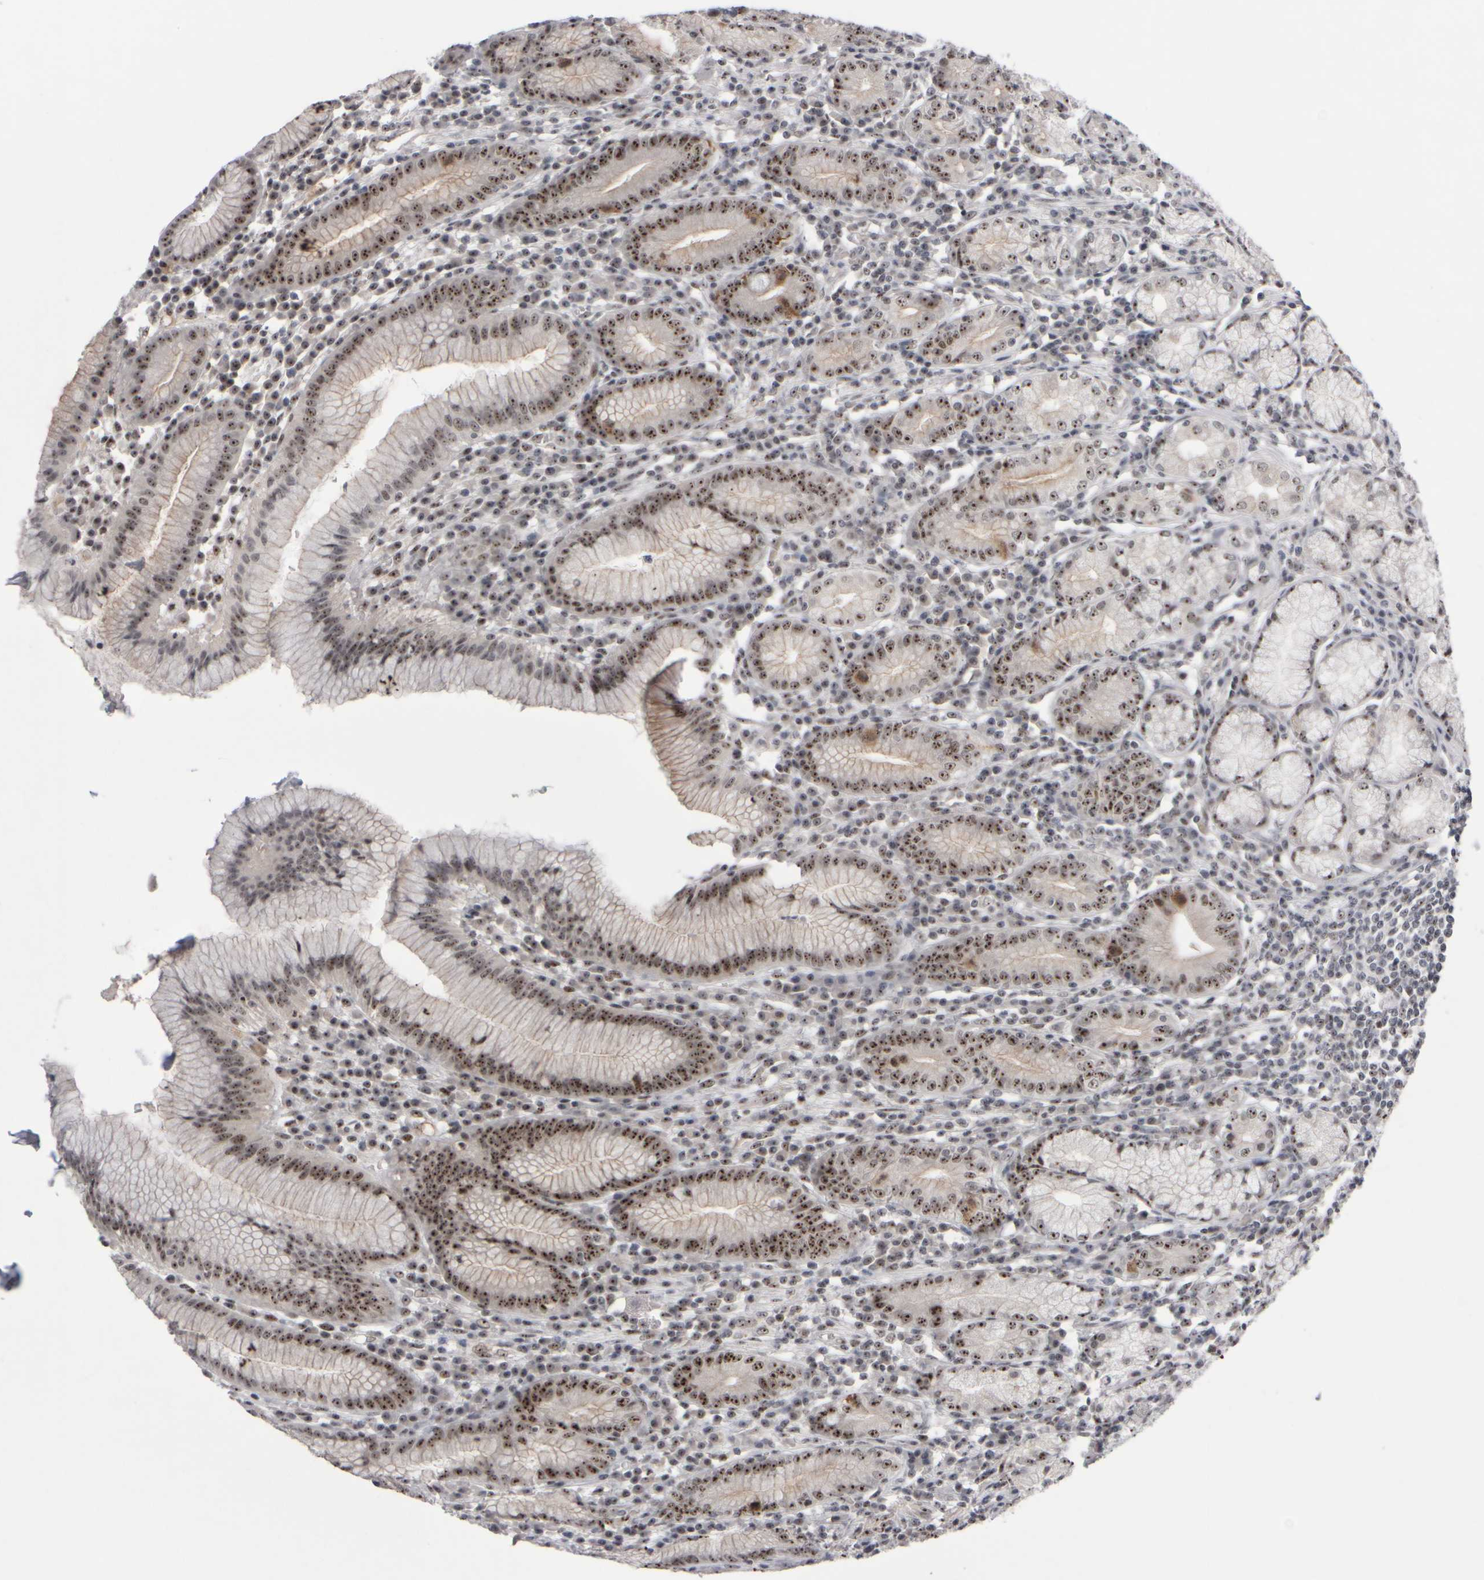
{"staining": {"intensity": "moderate", "quantity": ">75%", "location": "nuclear"}, "tissue": "stomach", "cell_type": "Glandular cells", "image_type": "normal", "snomed": [{"axis": "morphology", "description": "Normal tissue, NOS"}, {"axis": "topography", "description": "Stomach"}], "caption": "Immunohistochemistry (DAB (3,3'-diaminobenzidine)) staining of unremarkable human stomach reveals moderate nuclear protein expression in approximately >75% of glandular cells. Using DAB (brown) and hematoxylin (blue) stains, captured at high magnification using brightfield microscopy.", "gene": "SURF6", "patient": {"sex": "male", "age": 55}}